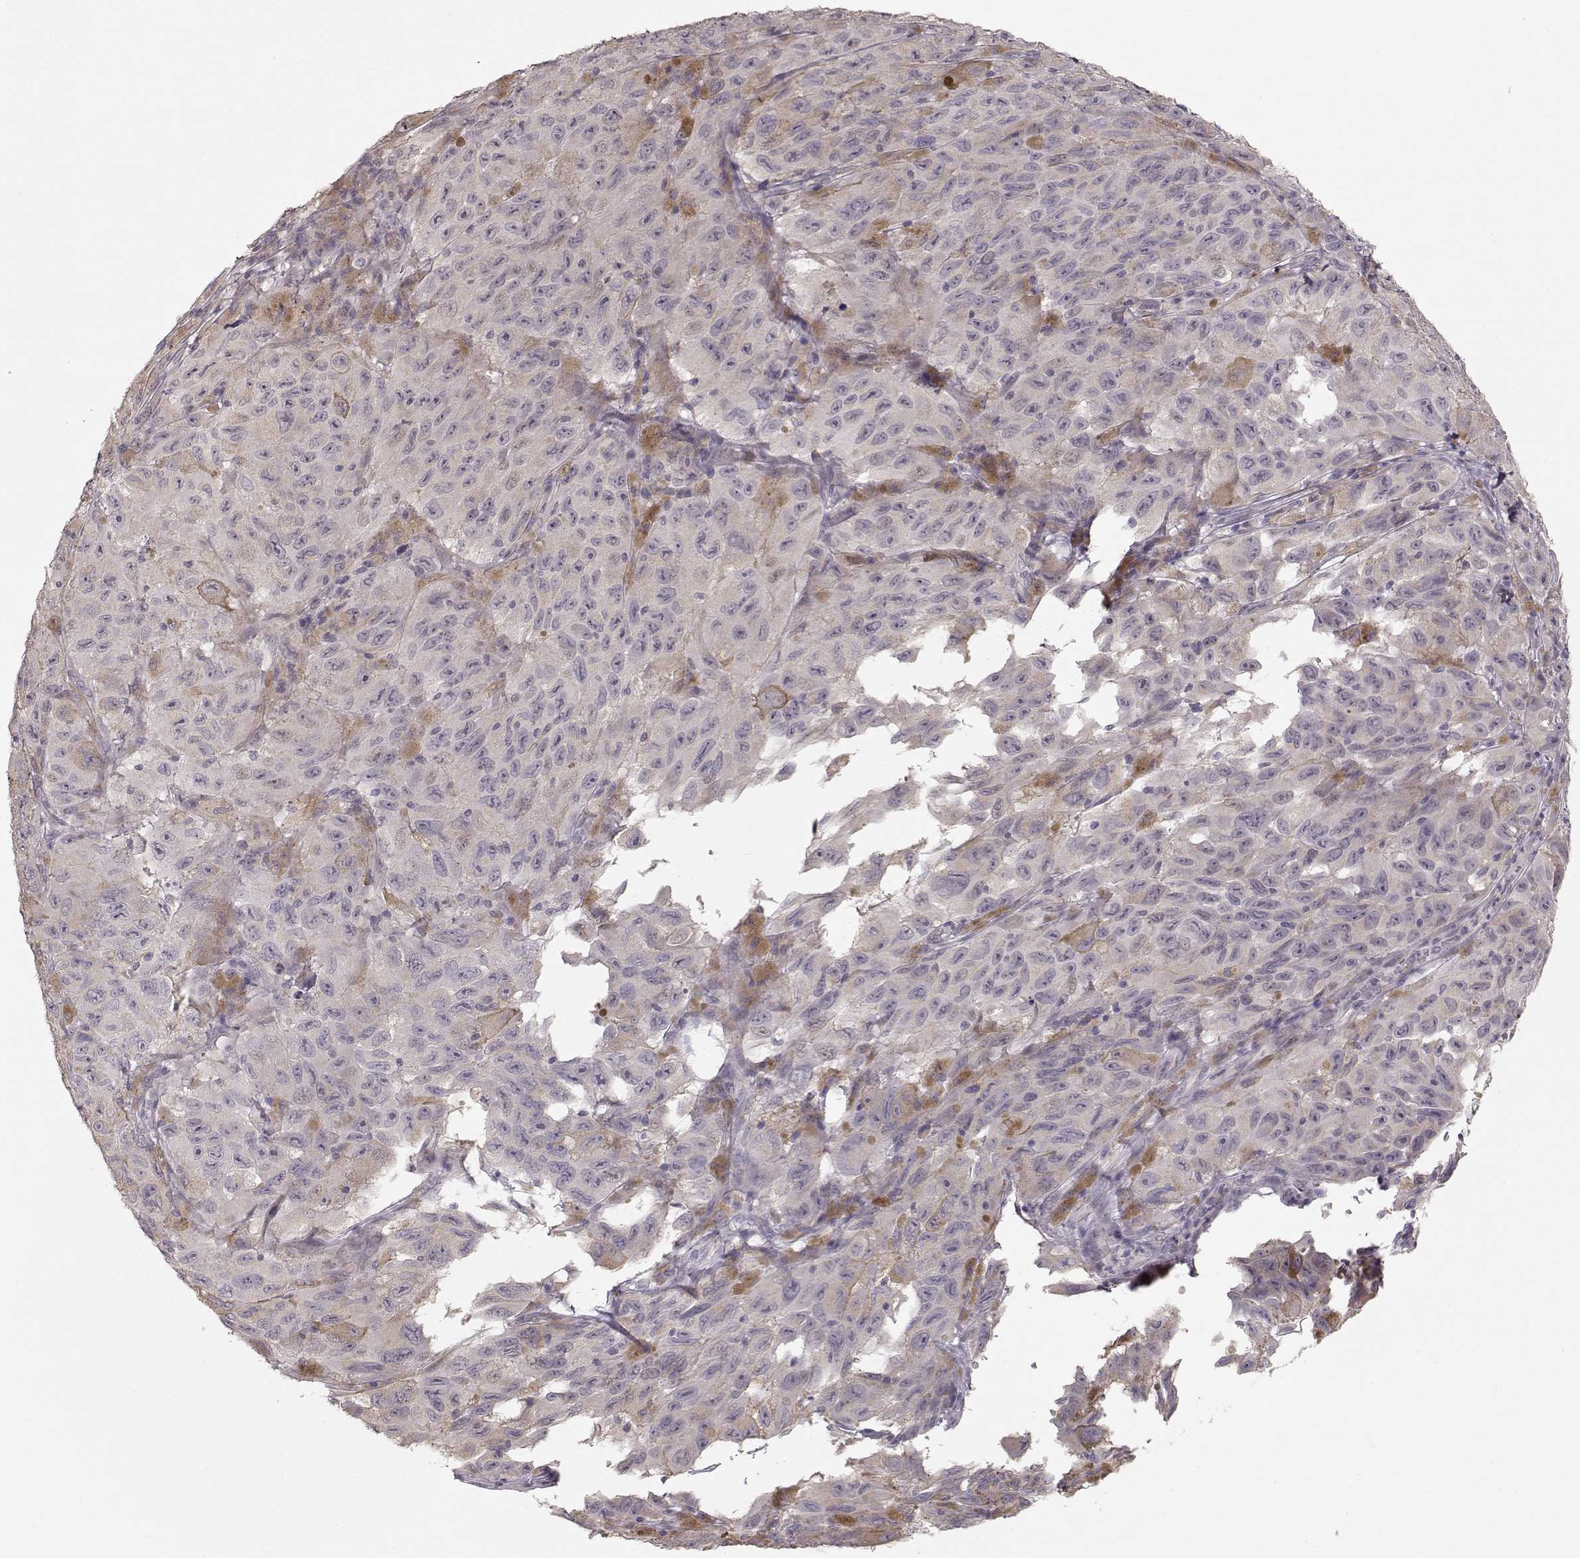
{"staining": {"intensity": "negative", "quantity": "none", "location": "none"}, "tissue": "melanoma", "cell_type": "Tumor cells", "image_type": "cancer", "snomed": [{"axis": "morphology", "description": "Malignant melanoma, NOS"}, {"axis": "topography", "description": "Vulva, labia, clitoris and Bartholin´s gland, NO"}], "caption": "Human malignant melanoma stained for a protein using immunohistochemistry (IHC) exhibits no expression in tumor cells.", "gene": "PNMT", "patient": {"sex": "female", "age": 75}}